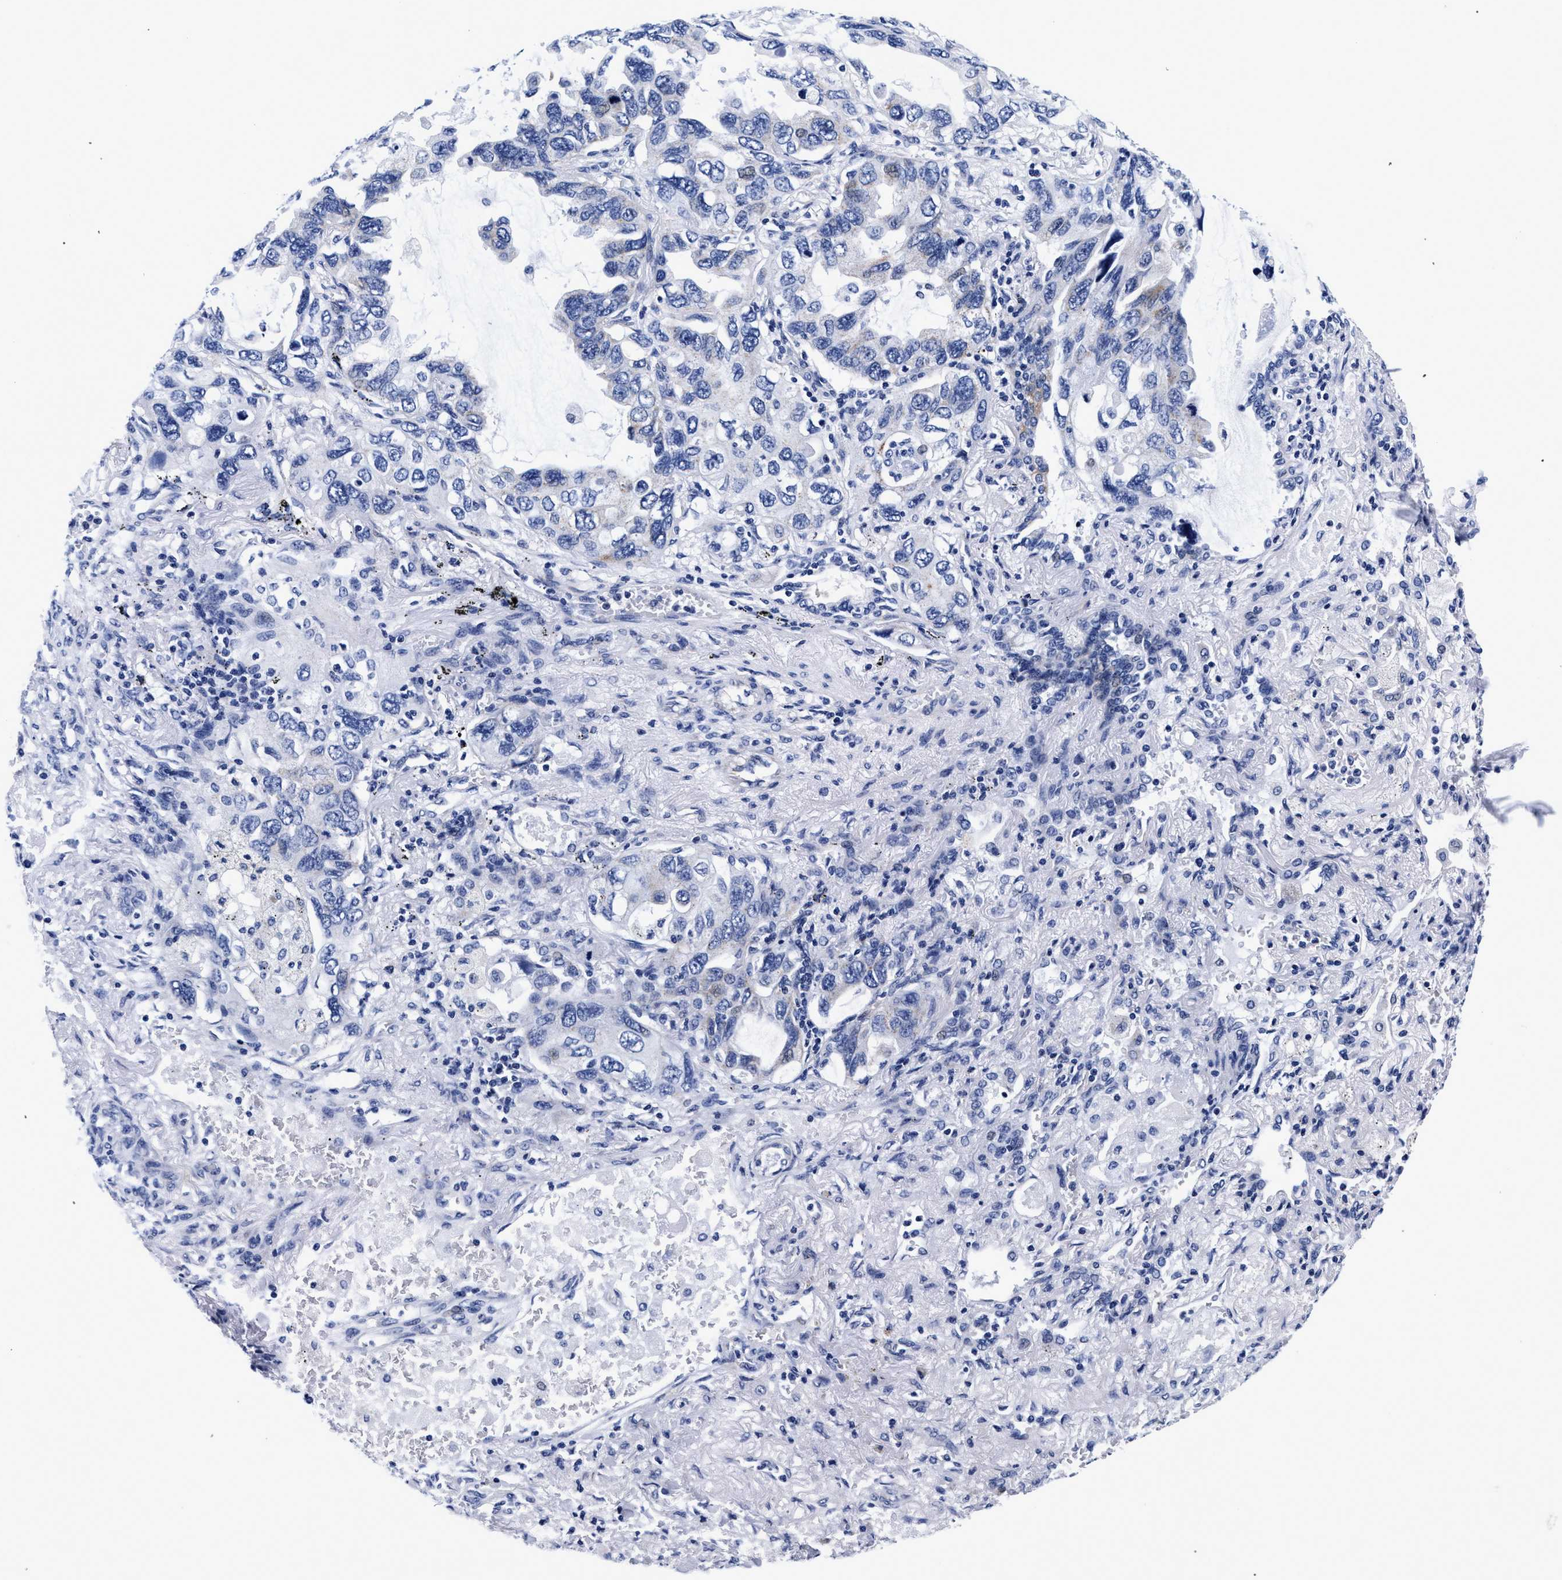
{"staining": {"intensity": "negative", "quantity": "none", "location": "none"}, "tissue": "lung cancer", "cell_type": "Tumor cells", "image_type": "cancer", "snomed": [{"axis": "morphology", "description": "Squamous cell carcinoma, NOS"}, {"axis": "topography", "description": "Lung"}], "caption": "Immunohistochemical staining of lung cancer (squamous cell carcinoma) displays no significant positivity in tumor cells.", "gene": "RAB3B", "patient": {"sex": "female", "age": 73}}